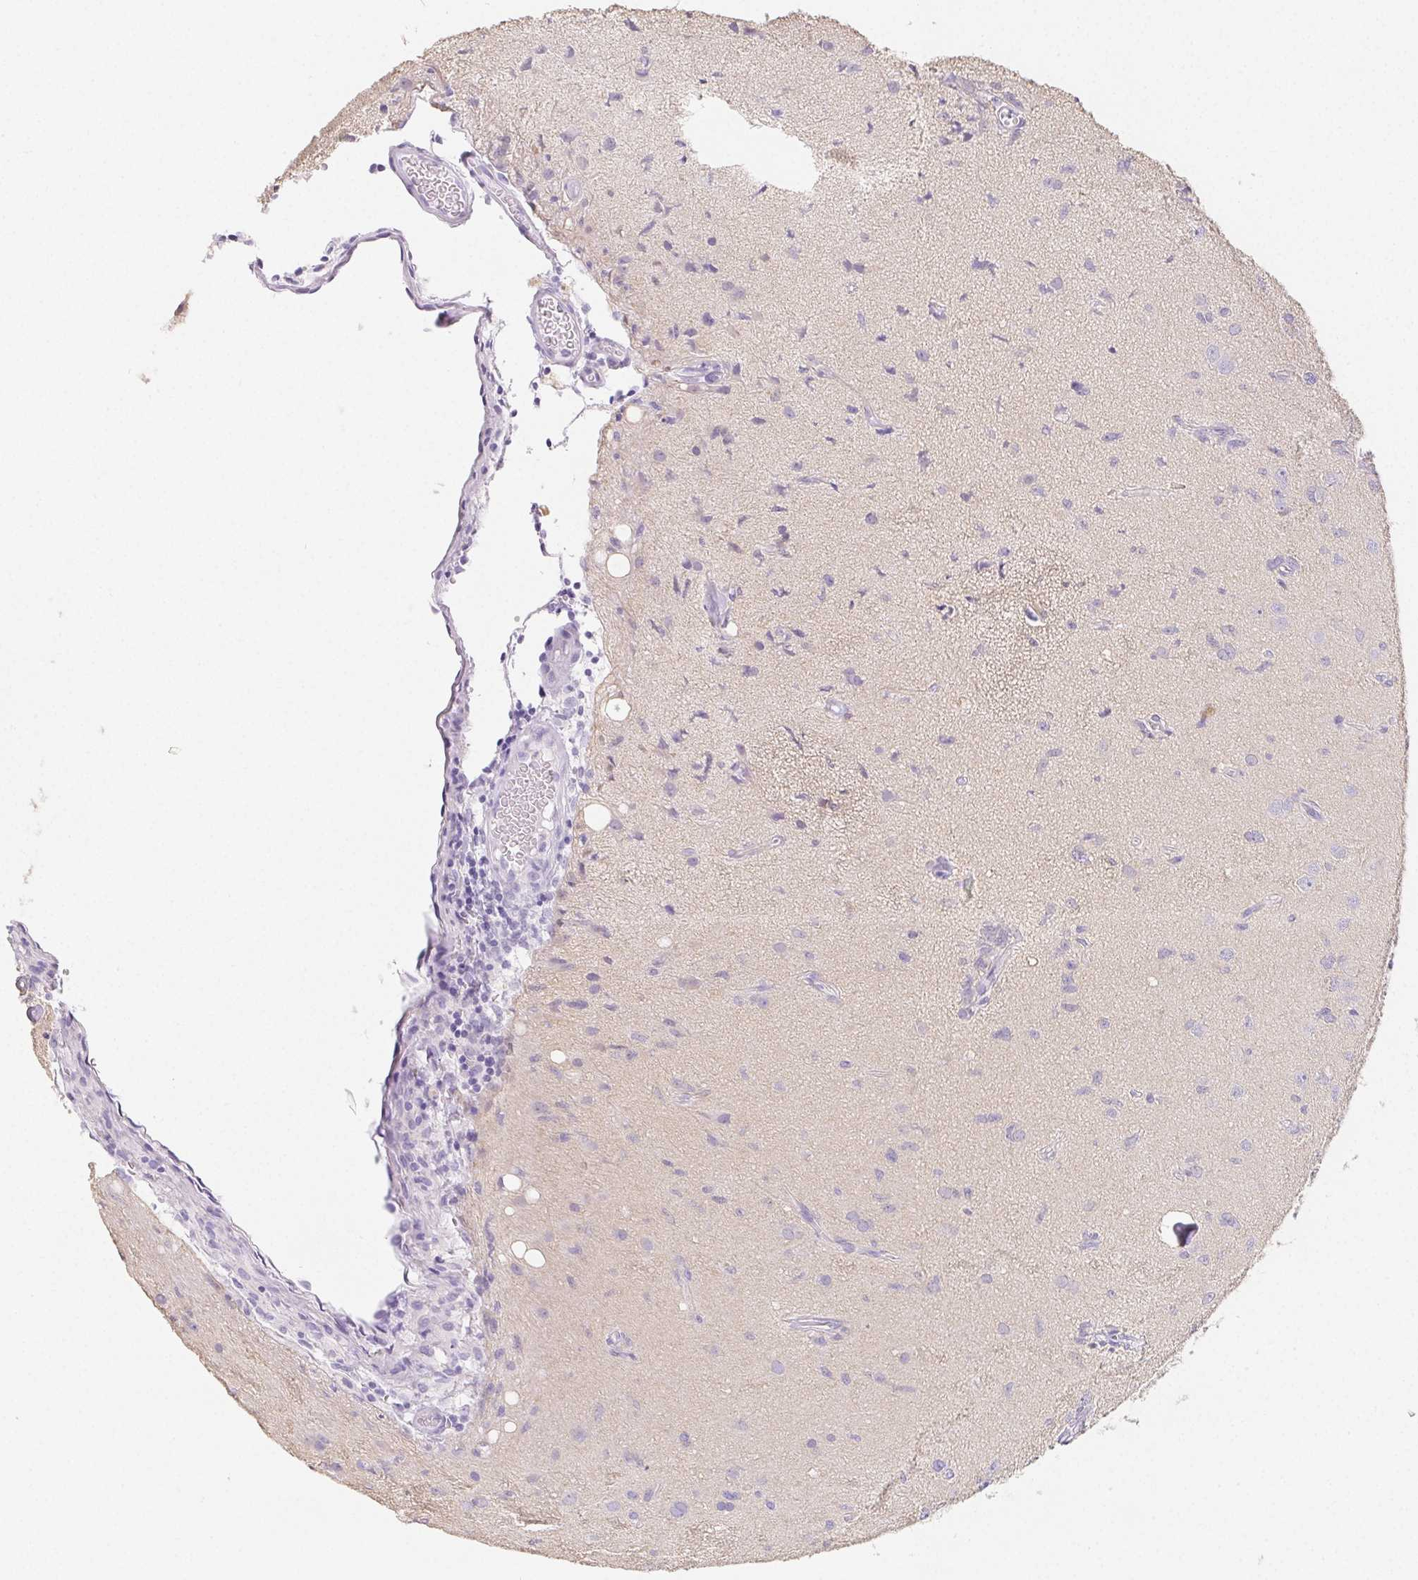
{"staining": {"intensity": "negative", "quantity": "none", "location": "none"}, "tissue": "glioma", "cell_type": "Tumor cells", "image_type": "cancer", "snomed": [{"axis": "morphology", "description": "Glioma, malignant, High grade"}, {"axis": "topography", "description": "Brain"}], "caption": "Protein analysis of malignant glioma (high-grade) shows no significant positivity in tumor cells.", "gene": "ZBBX", "patient": {"sex": "male", "age": 67}}